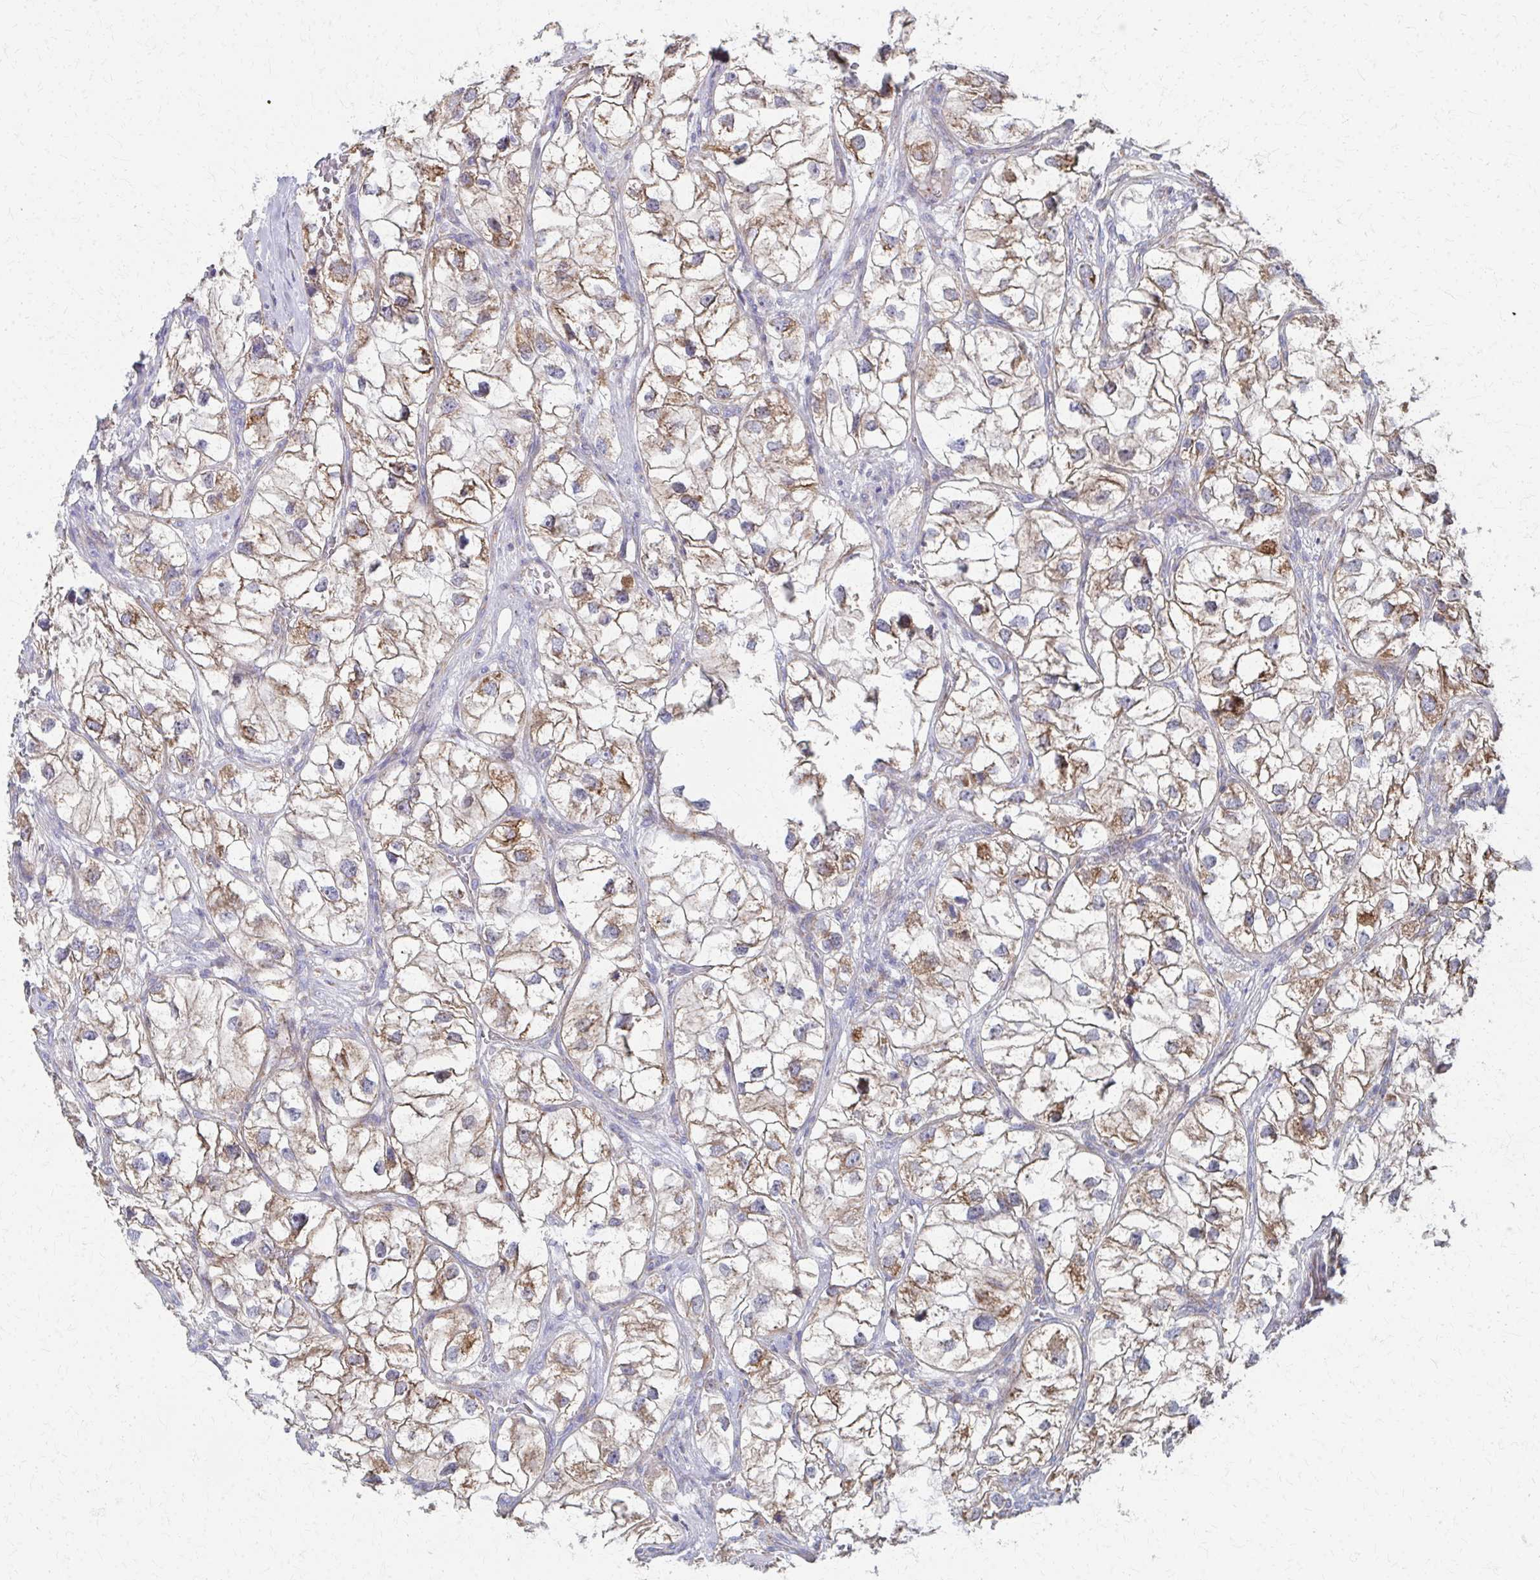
{"staining": {"intensity": "moderate", "quantity": ">75%", "location": "cytoplasmic/membranous"}, "tissue": "renal cancer", "cell_type": "Tumor cells", "image_type": "cancer", "snomed": [{"axis": "morphology", "description": "Adenocarcinoma, NOS"}, {"axis": "topography", "description": "Kidney"}], "caption": "About >75% of tumor cells in renal adenocarcinoma reveal moderate cytoplasmic/membranous protein expression as visualized by brown immunohistochemical staining.", "gene": "FAHD1", "patient": {"sex": "male", "age": 59}}